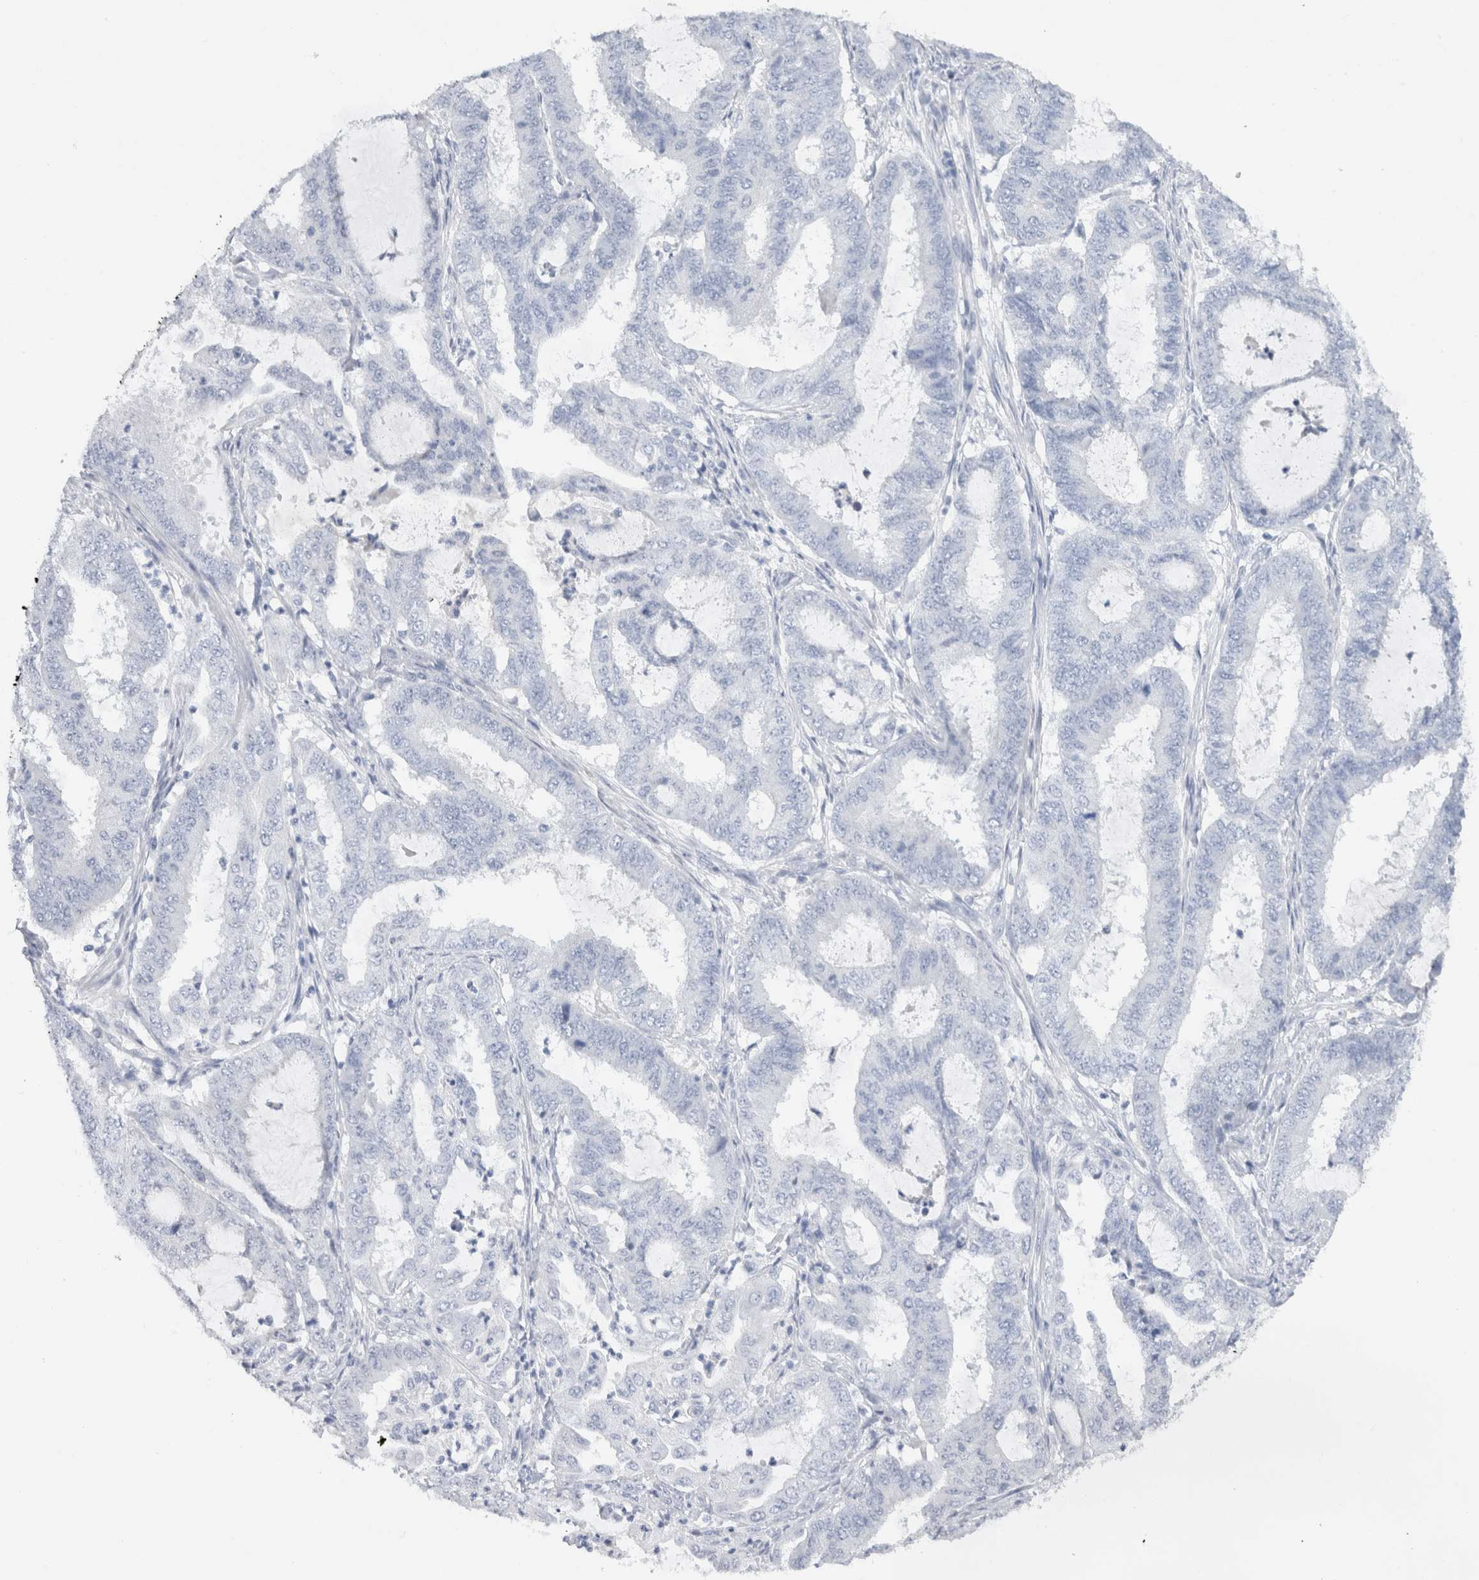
{"staining": {"intensity": "negative", "quantity": "none", "location": "none"}, "tissue": "endometrial cancer", "cell_type": "Tumor cells", "image_type": "cancer", "snomed": [{"axis": "morphology", "description": "Adenocarcinoma, NOS"}, {"axis": "topography", "description": "Endometrium"}], "caption": "The image shows no significant staining in tumor cells of endometrial cancer.", "gene": "C9orf50", "patient": {"sex": "female", "age": 51}}